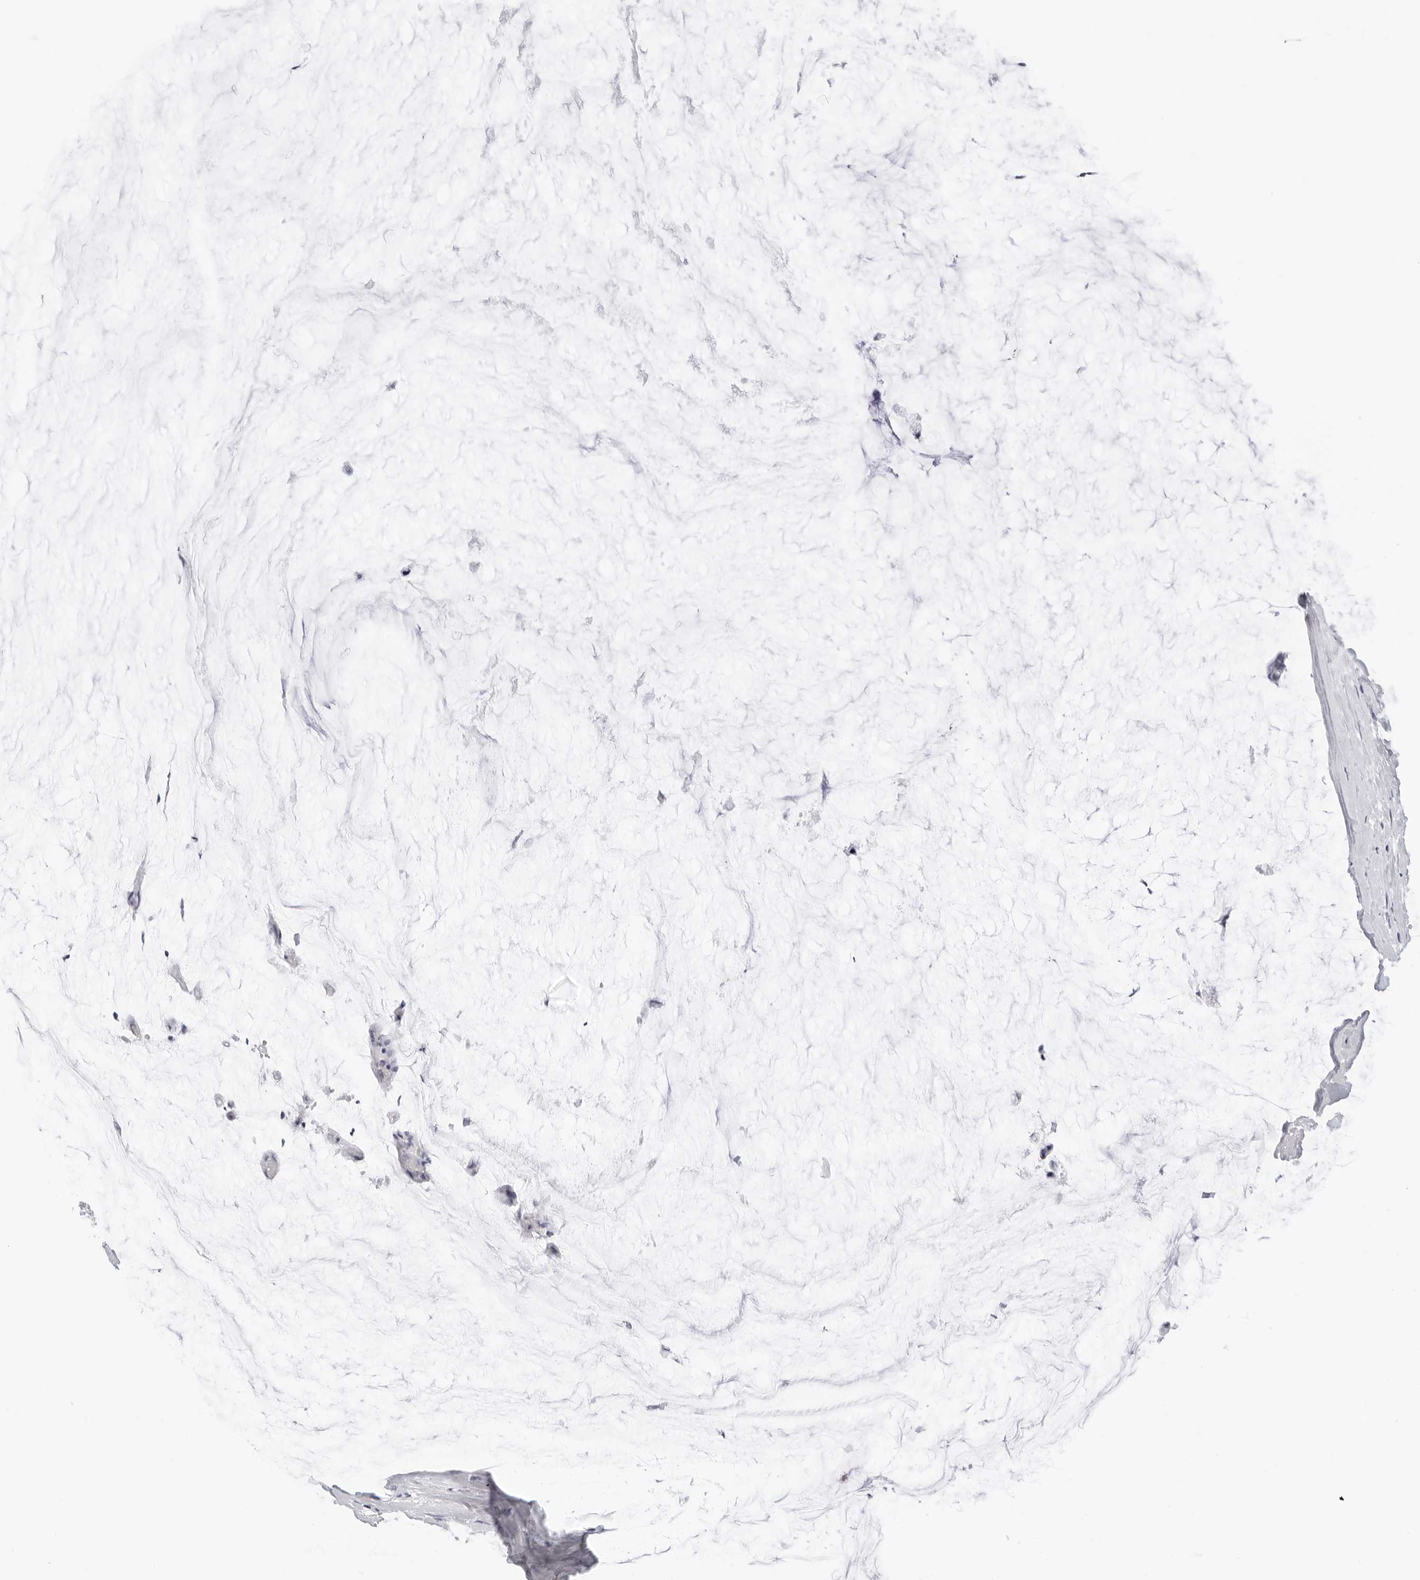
{"staining": {"intensity": "negative", "quantity": "none", "location": "none"}, "tissue": "ovarian cancer", "cell_type": "Tumor cells", "image_type": "cancer", "snomed": [{"axis": "morphology", "description": "Cystadenocarcinoma, mucinous, NOS"}, {"axis": "topography", "description": "Ovary"}], "caption": "Ovarian cancer stained for a protein using immunohistochemistry (IHC) displays no positivity tumor cells.", "gene": "AGMAT", "patient": {"sex": "female", "age": 39}}